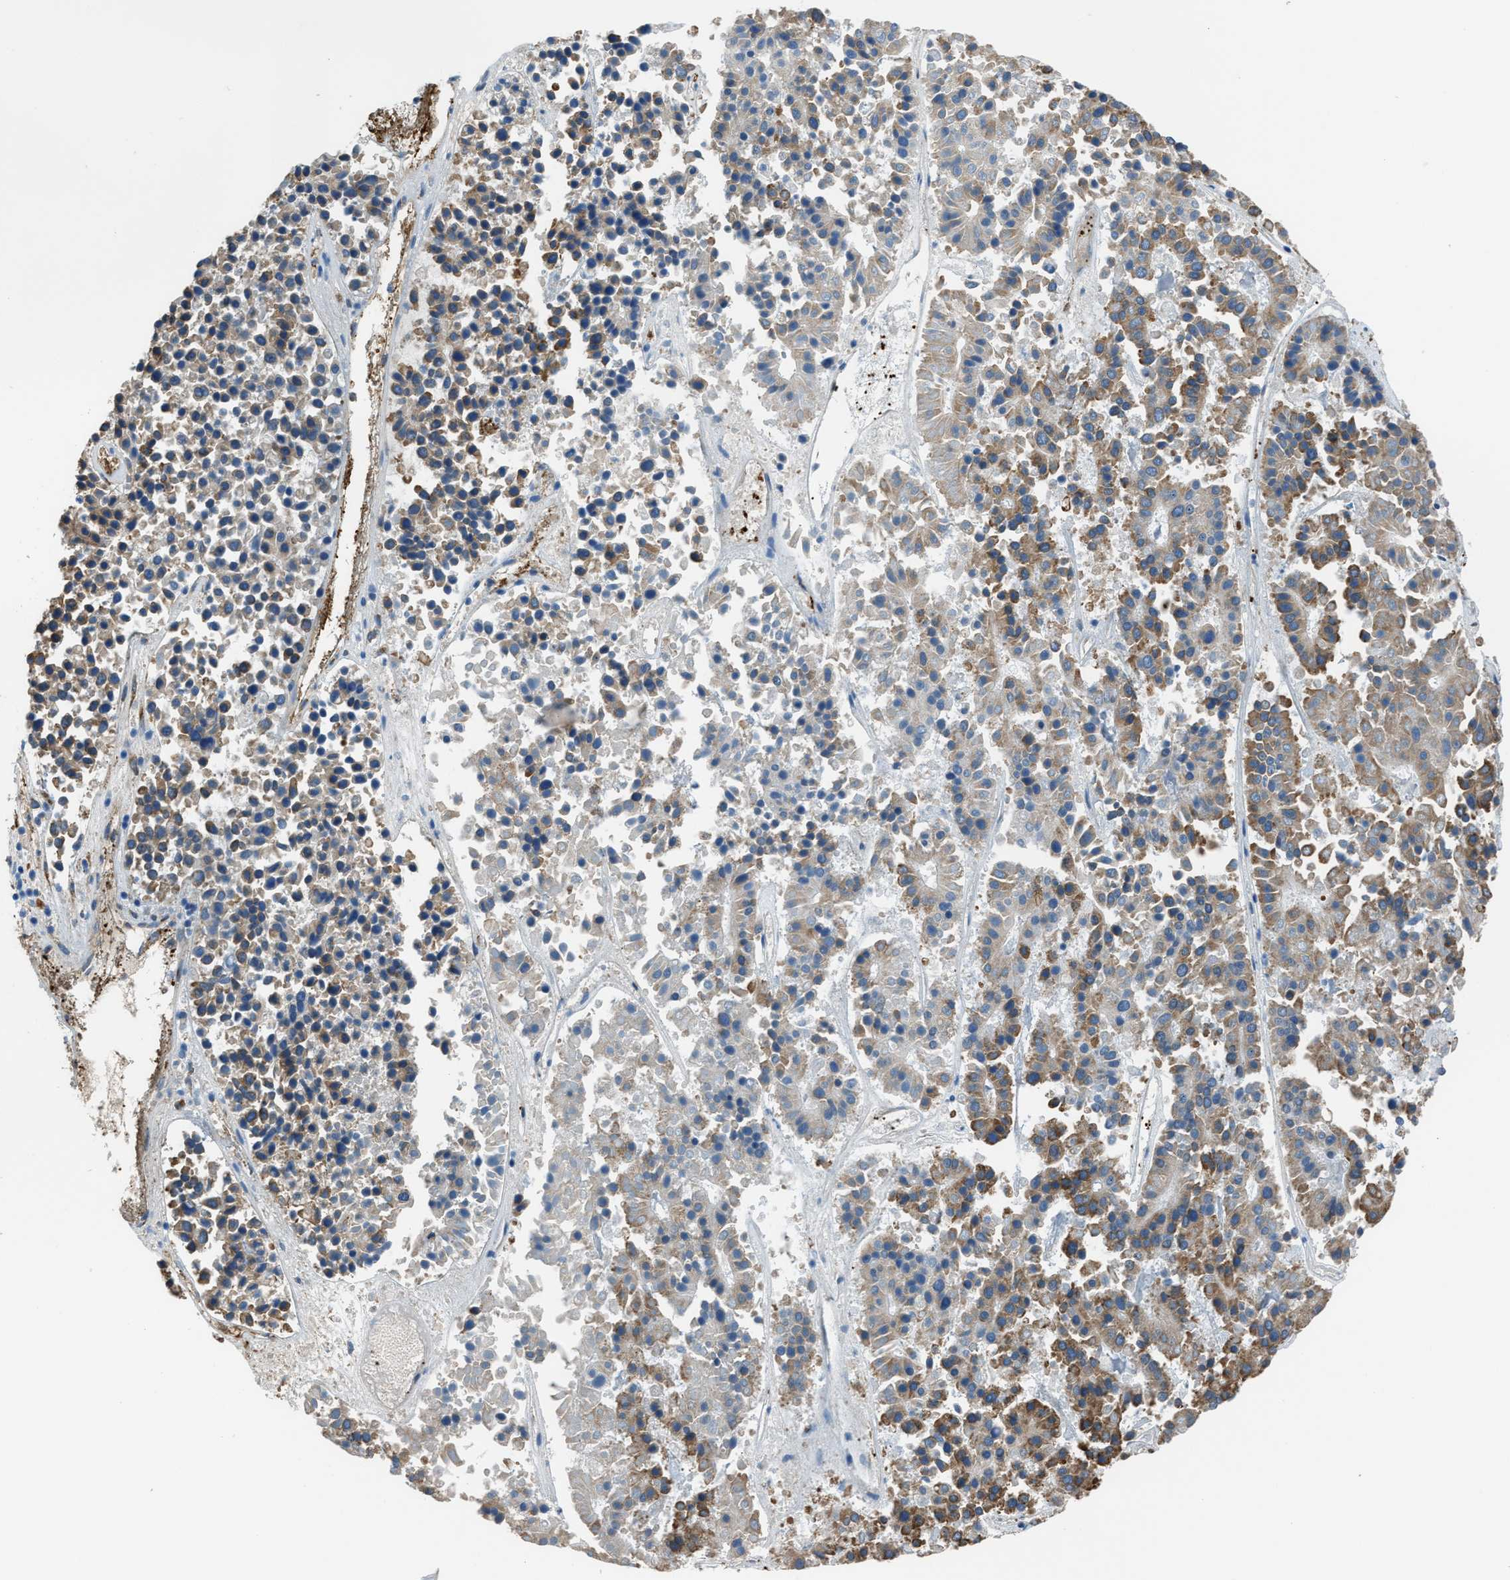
{"staining": {"intensity": "moderate", "quantity": "25%-75%", "location": "cytoplasmic/membranous"}, "tissue": "pancreatic cancer", "cell_type": "Tumor cells", "image_type": "cancer", "snomed": [{"axis": "morphology", "description": "Adenocarcinoma, NOS"}, {"axis": "topography", "description": "Pancreas"}], "caption": "Tumor cells reveal moderate cytoplasmic/membranous staining in about 25%-75% of cells in adenocarcinoma (pancreatic). The staining was performed using DAB, with brown indicating positive protein expression. Nuclei are stained blue with hematoxylin.", "gene": "TRPC1", "patient": {"sex": "male", "age": 50}}